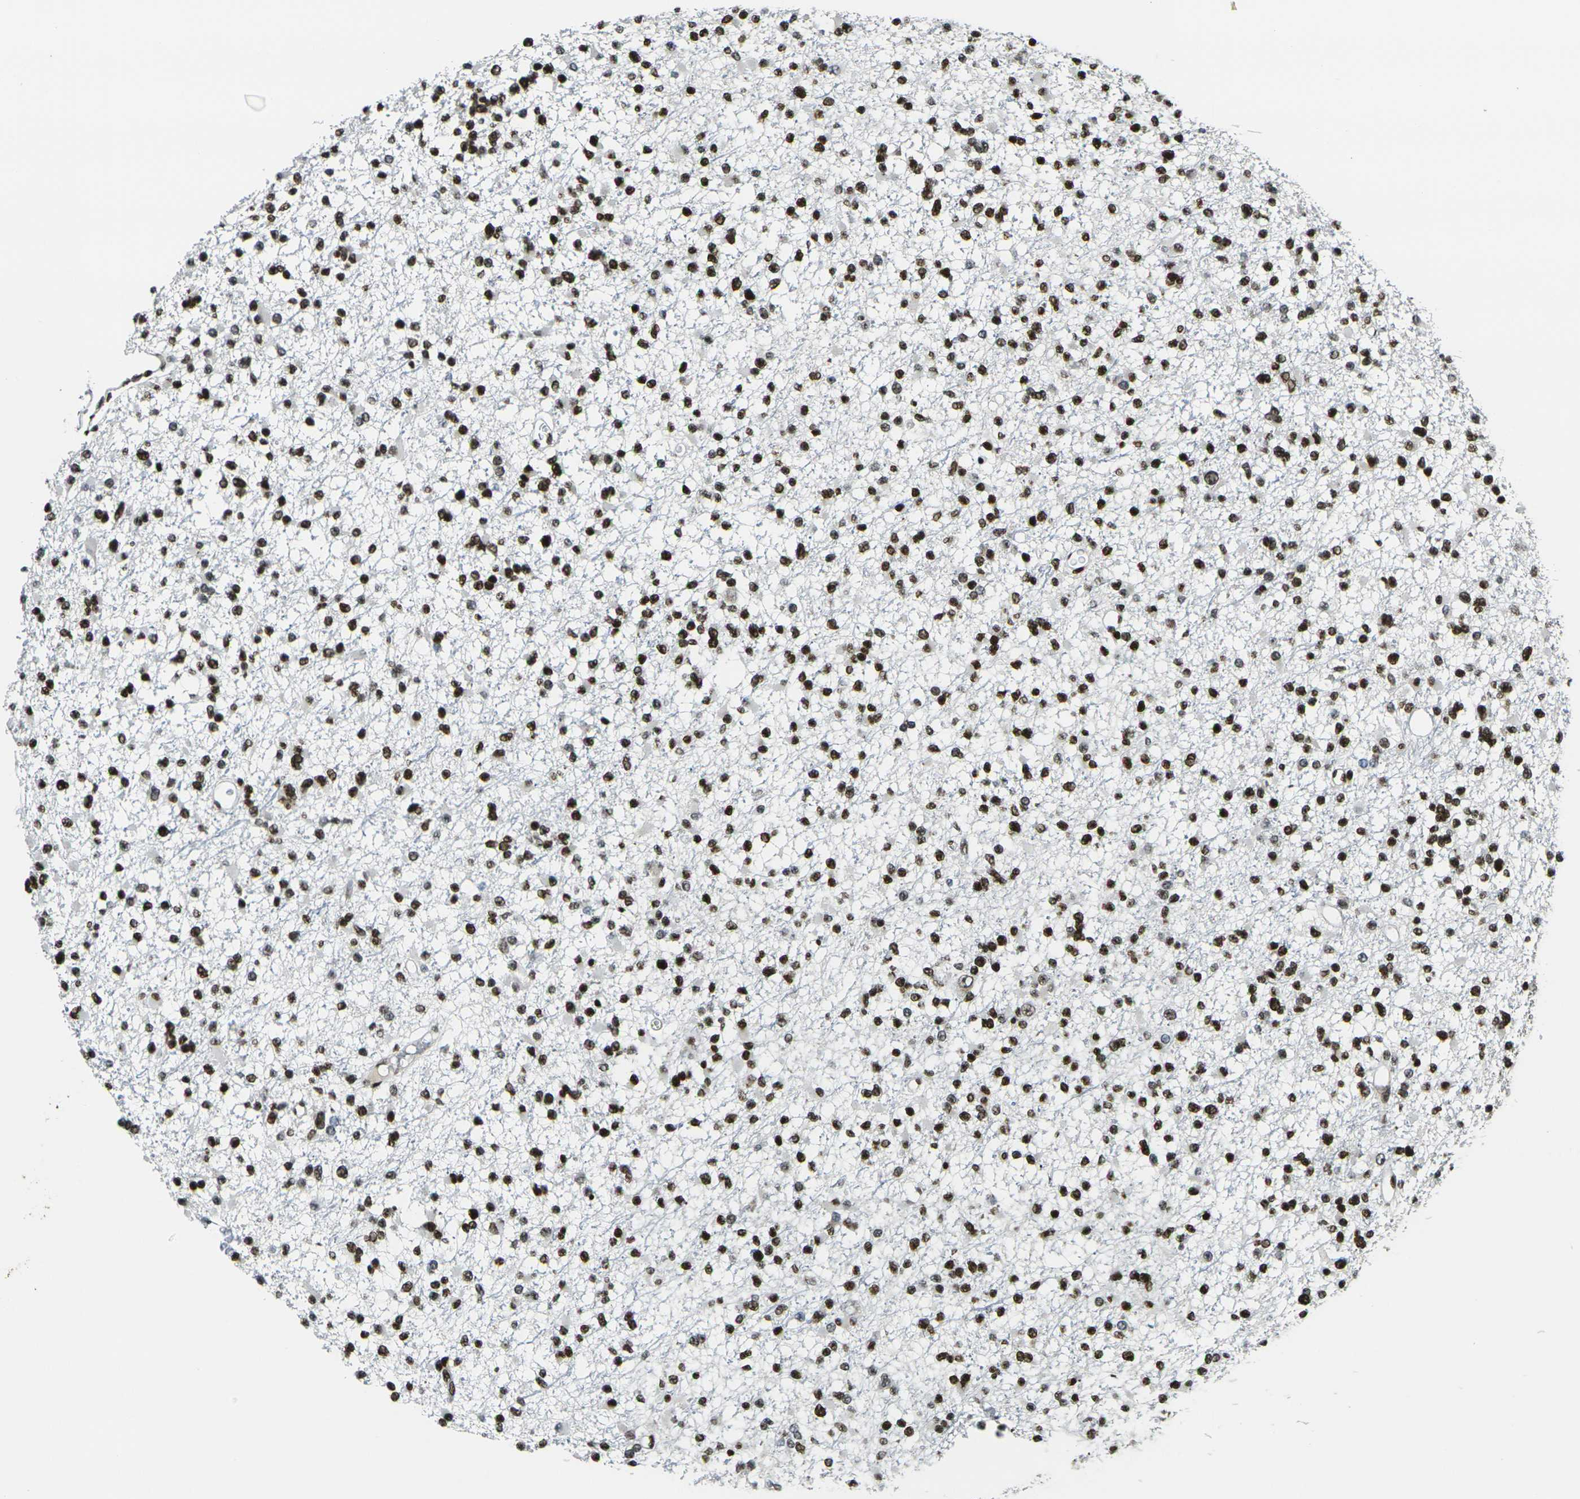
{"staining": {"intensity": "strong", "quantity": ">75%", "location": "nuclear"}, "tissue": "glioma", "cell_type": "Tumor cells", "image_type": "cancer", "snomed": [{"axis": "morphology", "description": "Glioma, malignant, Low grade"}, {"axis": "topography", "description": "Brain"}], "caption": "Strong nuclear expression is identified in approximately >75% of tumor cells in glioma.", "gene": "H1-10", "patient": {"sex": "female", "age": 22}}